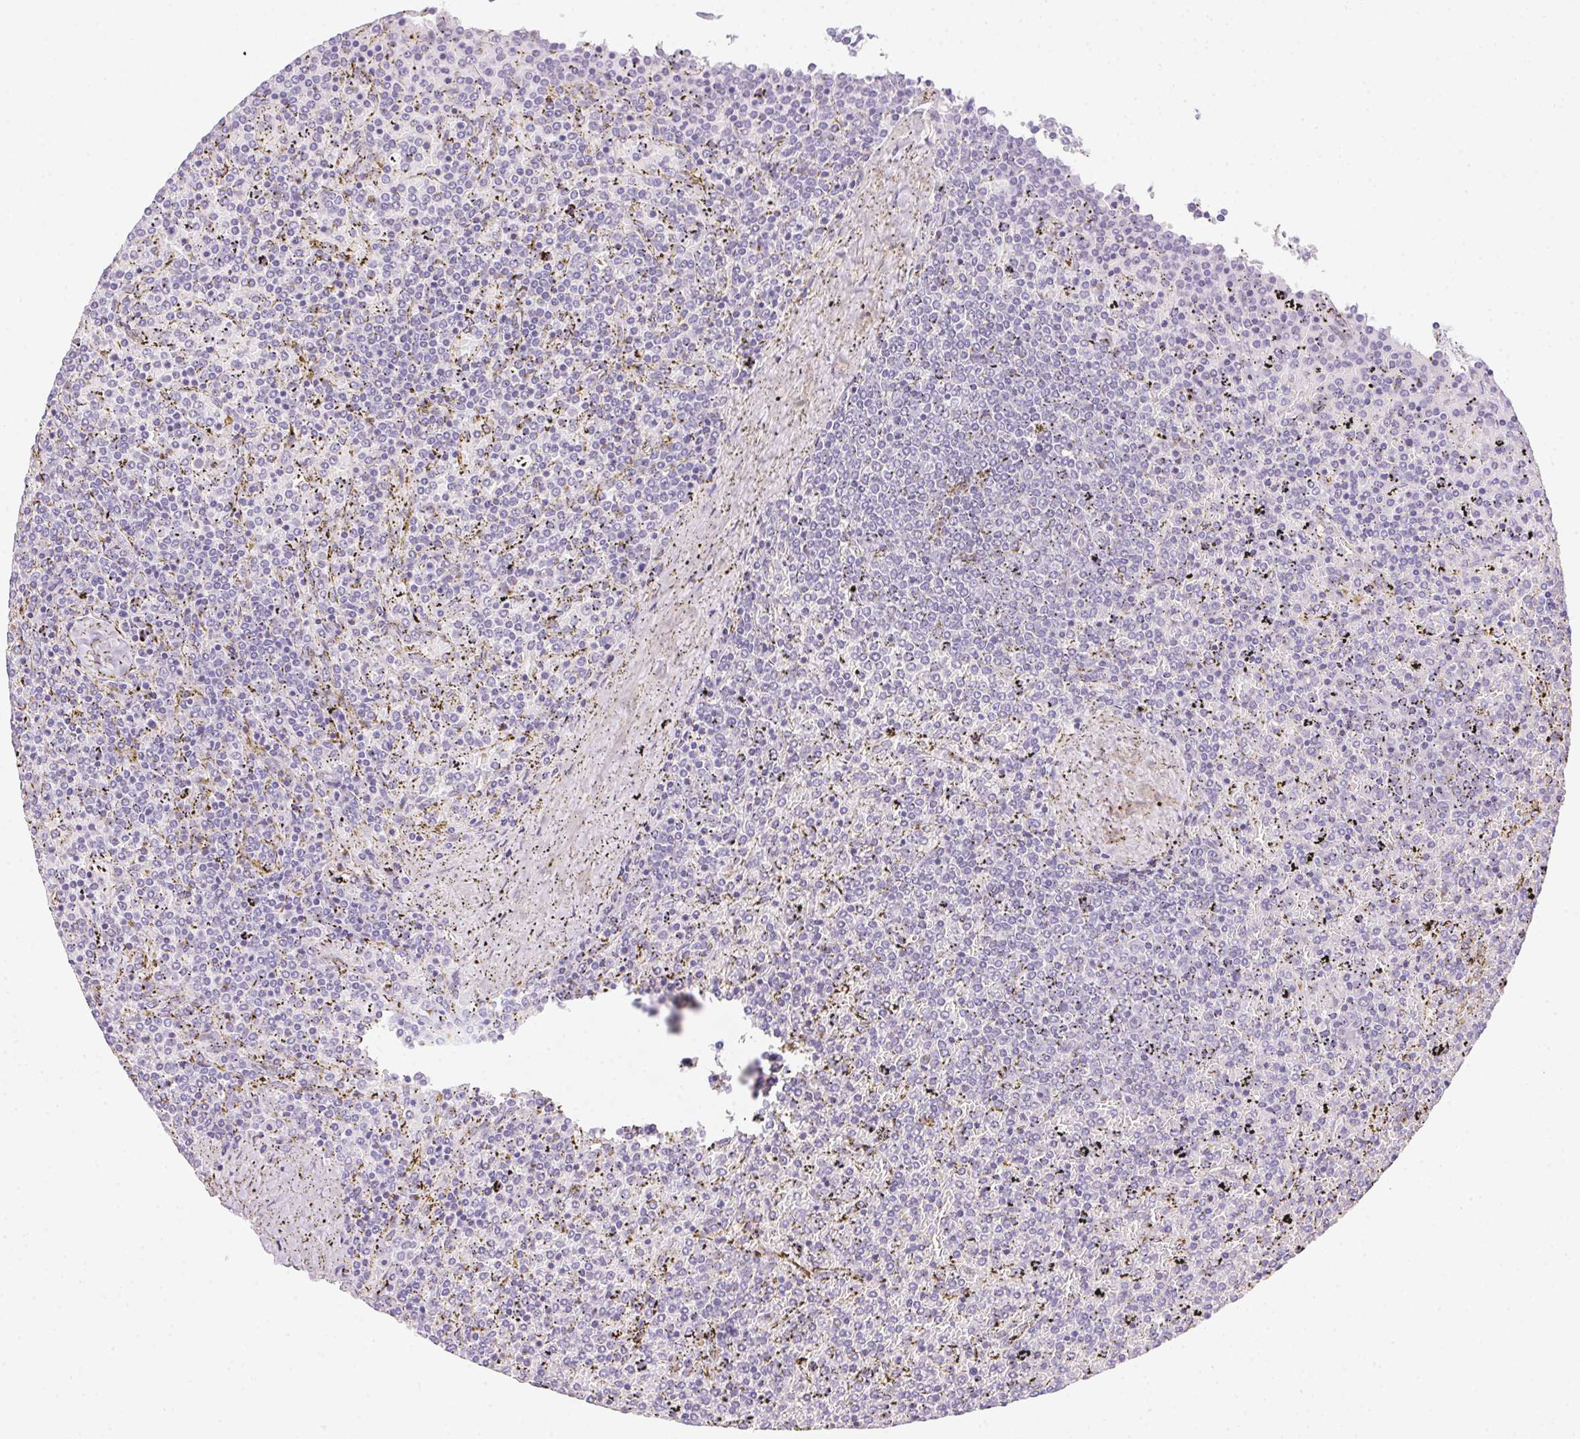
{"staining": {"intensity": "negative", "quantity": "none", "location": "none"}, "tissue": "lymphoma", "cell_type": "Tumor cells", "image_type": "cancer", "snomed": [{"axis": "morphology", "description": "Malignant lymphoma, non-Hodgkin's type, Low grade"}, {"axis": "topography", "description": "Spleen"}], "caption": "An image of human low-grade malignant lymphoma, non-Hodgkin's type is negative for staining in tumor cells.", "gene": "MORC1", "patient": {"sex": "female", "age": 77}}